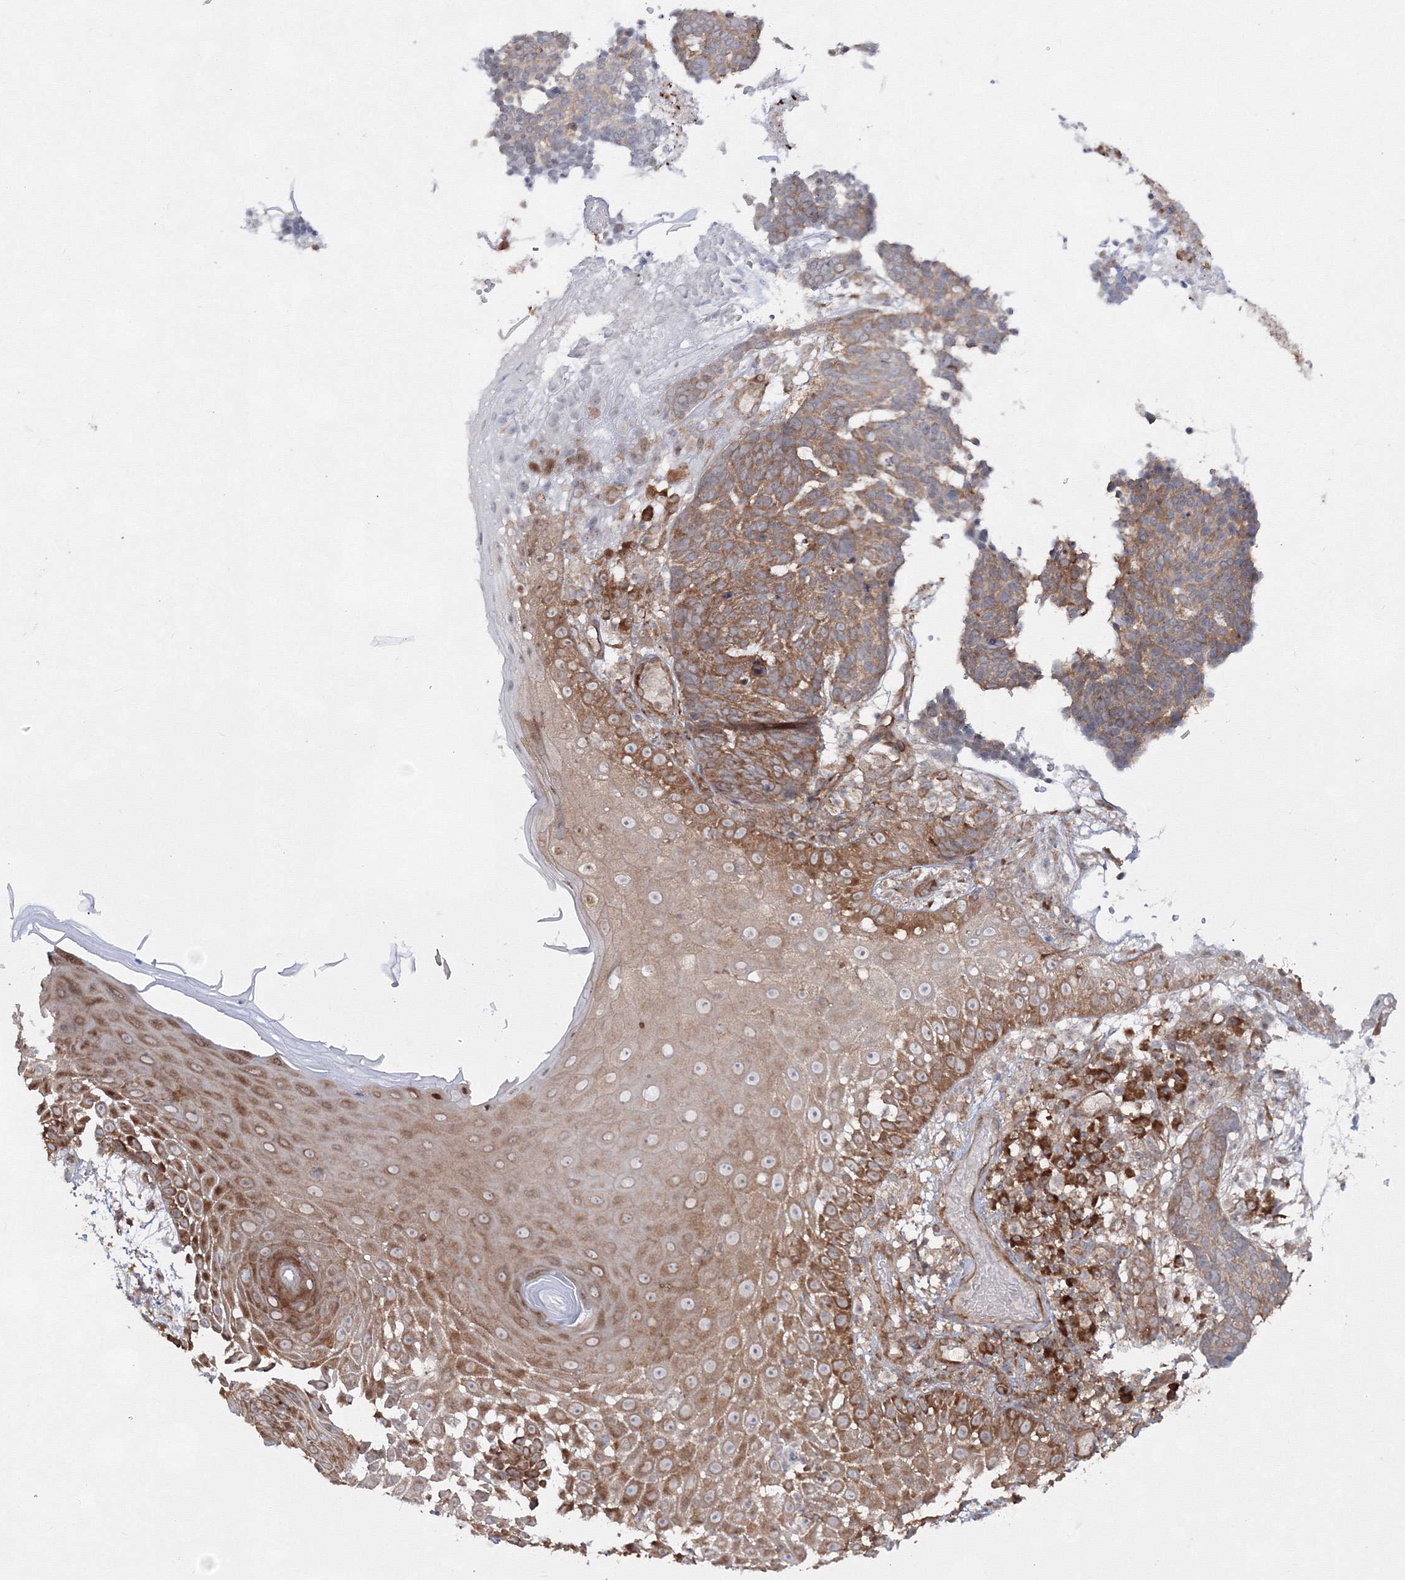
{"staining": {"intensity": "strong", "quantity": ">75%", "location": "cytoplasmic/membranous"}, "tissue": "skin cancer", "cell_type": "Tumor cells", "image_type": "cancer", "snomed": [{"axis": "morphology", "description": "Basal cell carcinoma"}, {"axis": "topography", "description": "Skin"}], "caption": "The histopathology image demonstrates staining of skin cancer, revealing strong cytoplasmic/membranous protein positivity (brown color) within tumor cells.", "gene": "HARS1", "patient": {"sex": "male", "age": 85}}